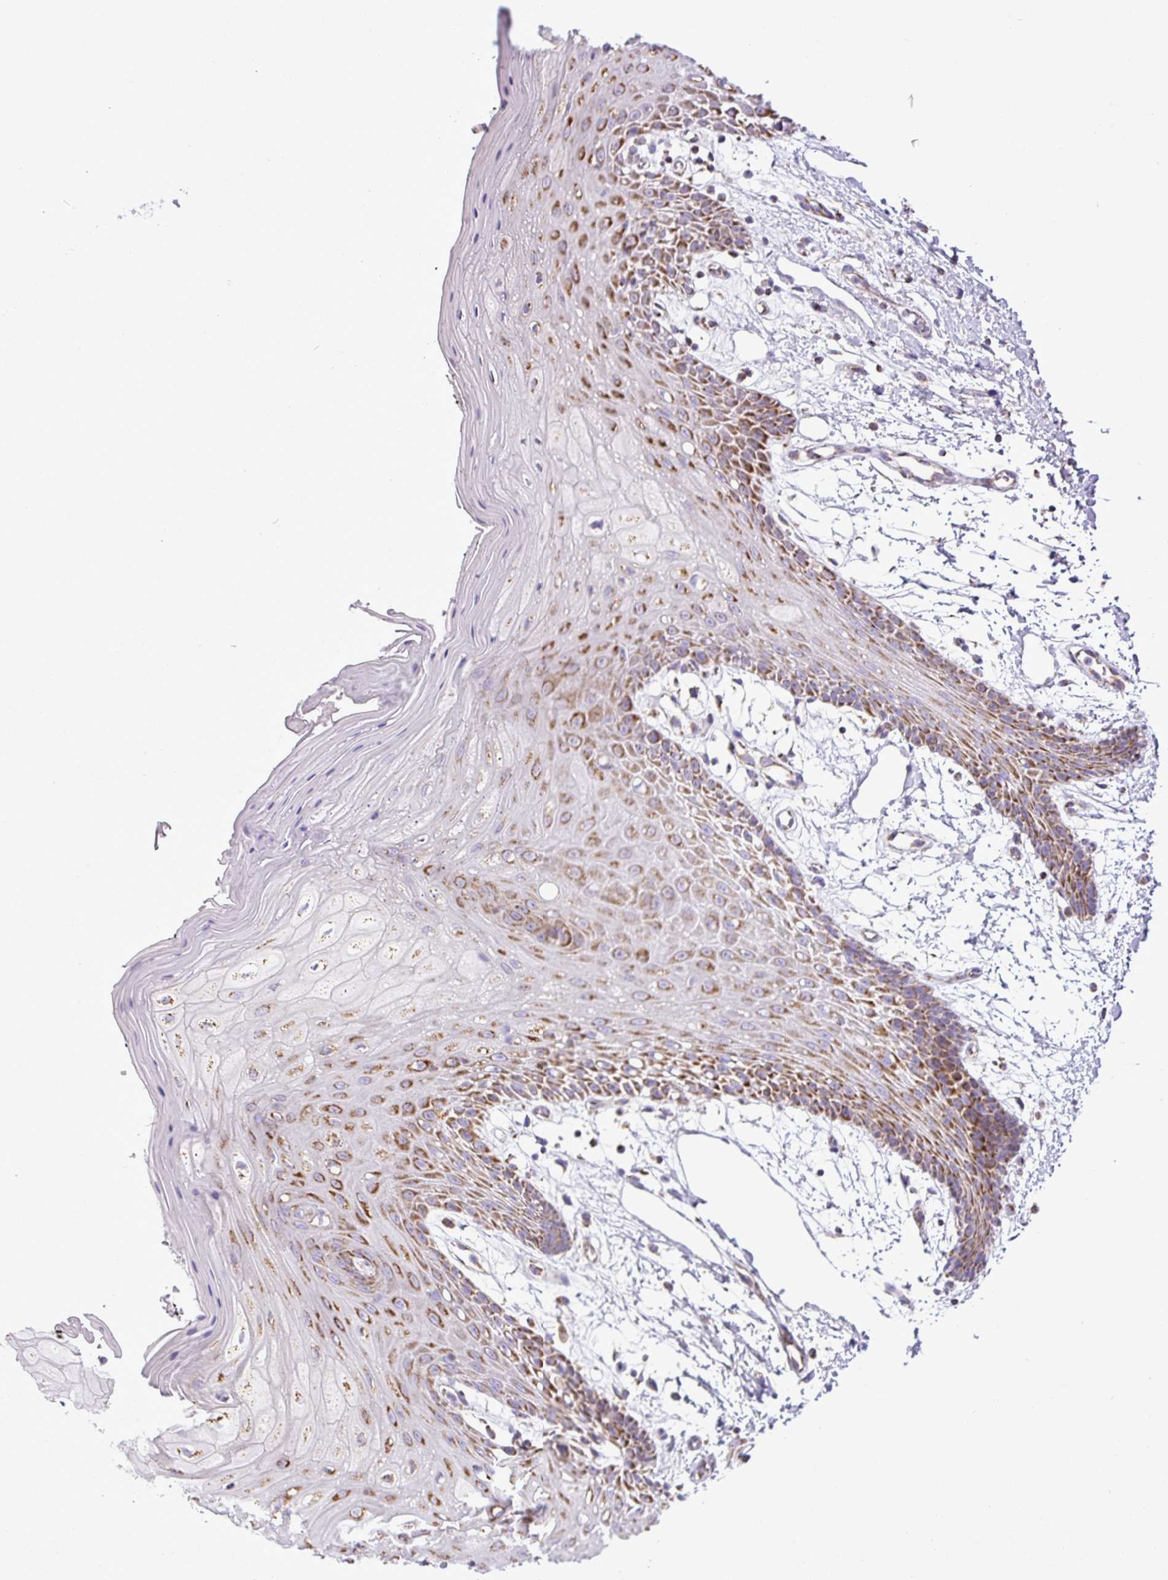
{"staining": {"intensity": "moderate", "quantity": ">75%", "location": "cytoplasmic/membranous"}, "tissue": "oral mucosa", "cell_type": "Squamous epithelial cells", "image_type": "normal", "snomed": [{"axis": "morphology", "description": "Normal tissue, NOS"}, {"axis": "topography", "description": "Oral tissue"}, {"axis": "topography", "description": "Tounge, NOS"}], "caption": "This micrograph displays immunohistochemistry staining of unremarkable human oral mucosa, with medium moderate cytoplasmic/membranous positivity in about >75% of squamous epithelial cells.", "gene": "ZNF81", "patient": {"sex": "female", "age": 59}}